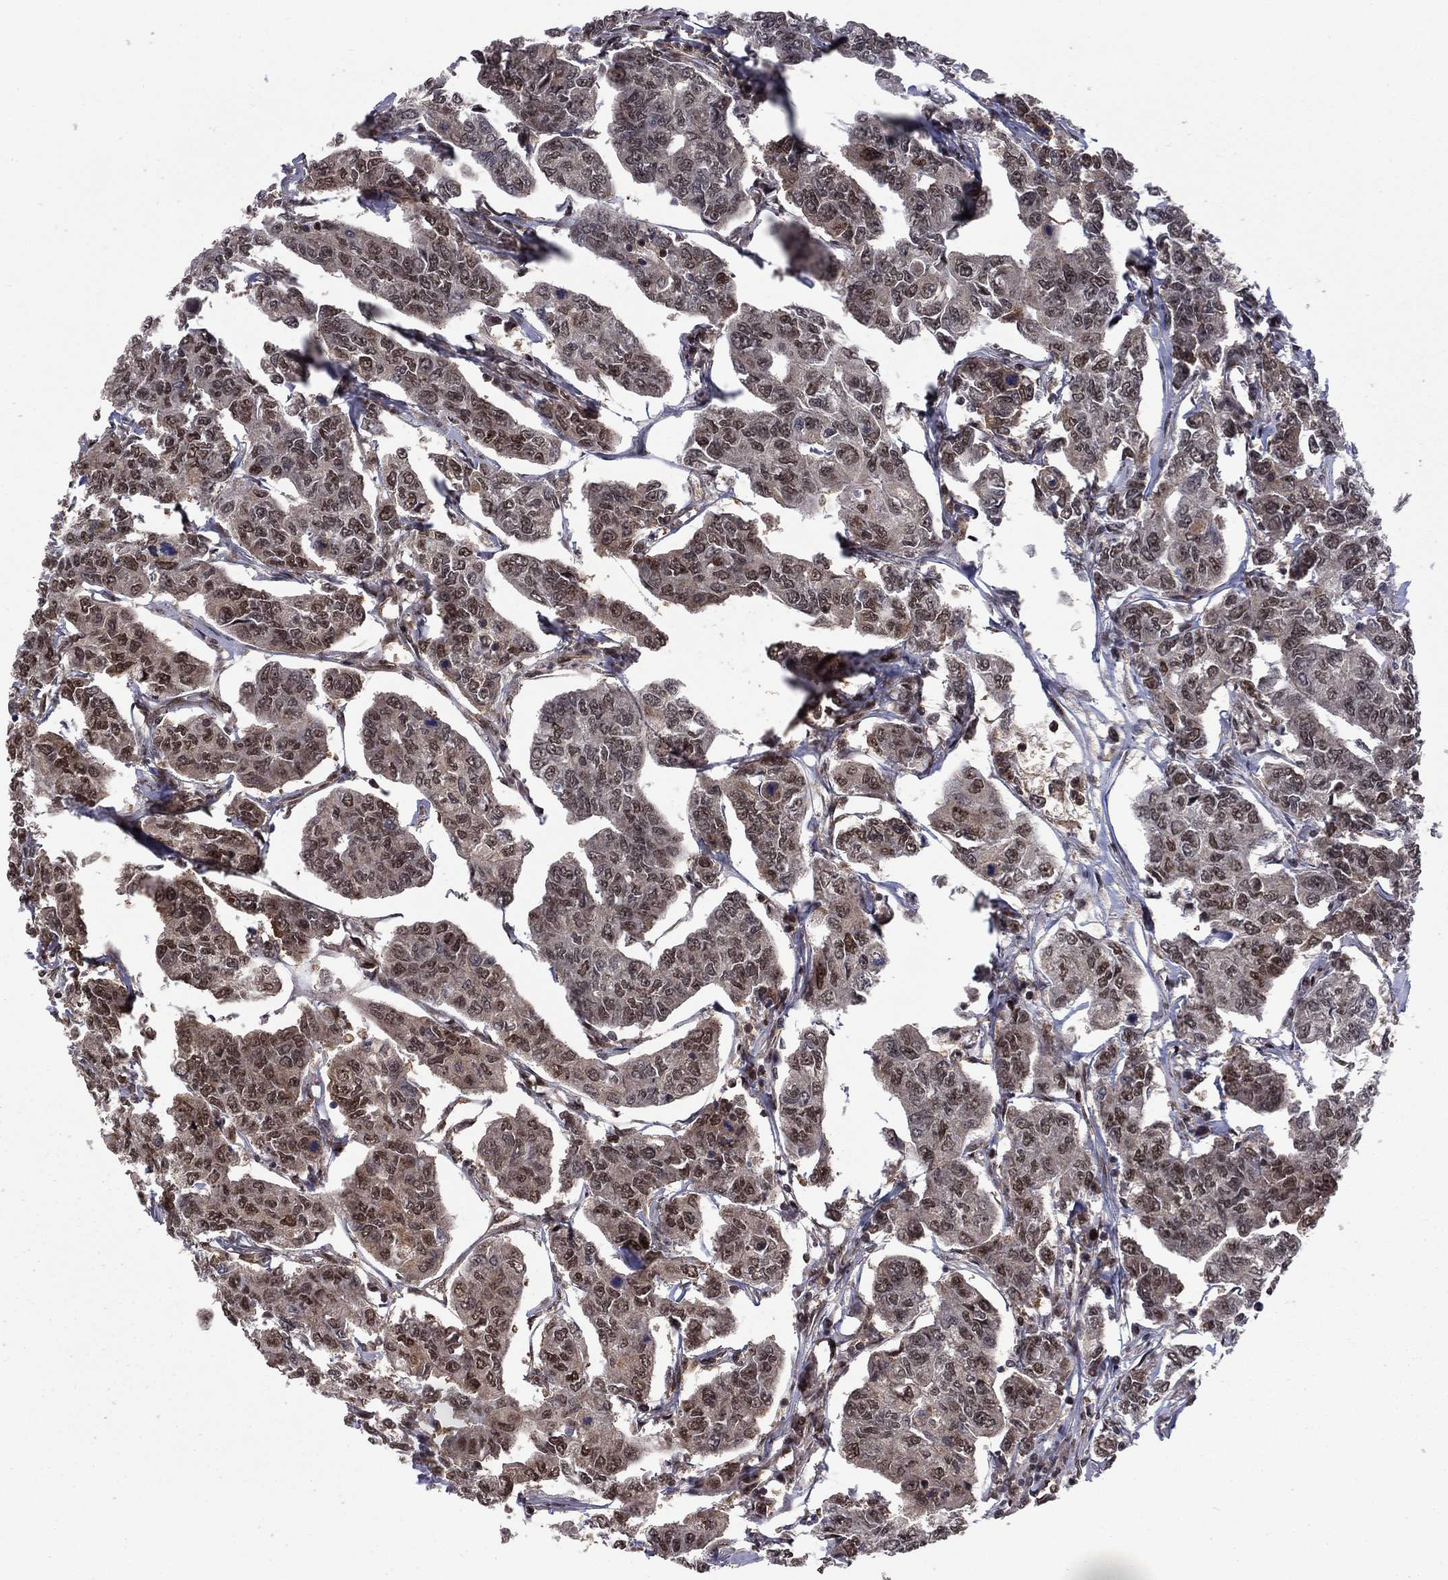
{"staining": {"intensity": "moderate", "quantity": "<25%", "location": "nuclear"}, "tissue": "breast cancer", "cell_type": "Tumor cells", "image_type": "cancer", "snomed": [{"axis": "morphology", "description": "Duct carcinoma"}, {"axis": "topography", "description": "Breast"}], "caption": "Breast cancer stained for a protein demonstrates moderate nuclear positivity in tumor cells.", "gene": "PSMD2", "patient": {"sex": "female", "age": 88}}